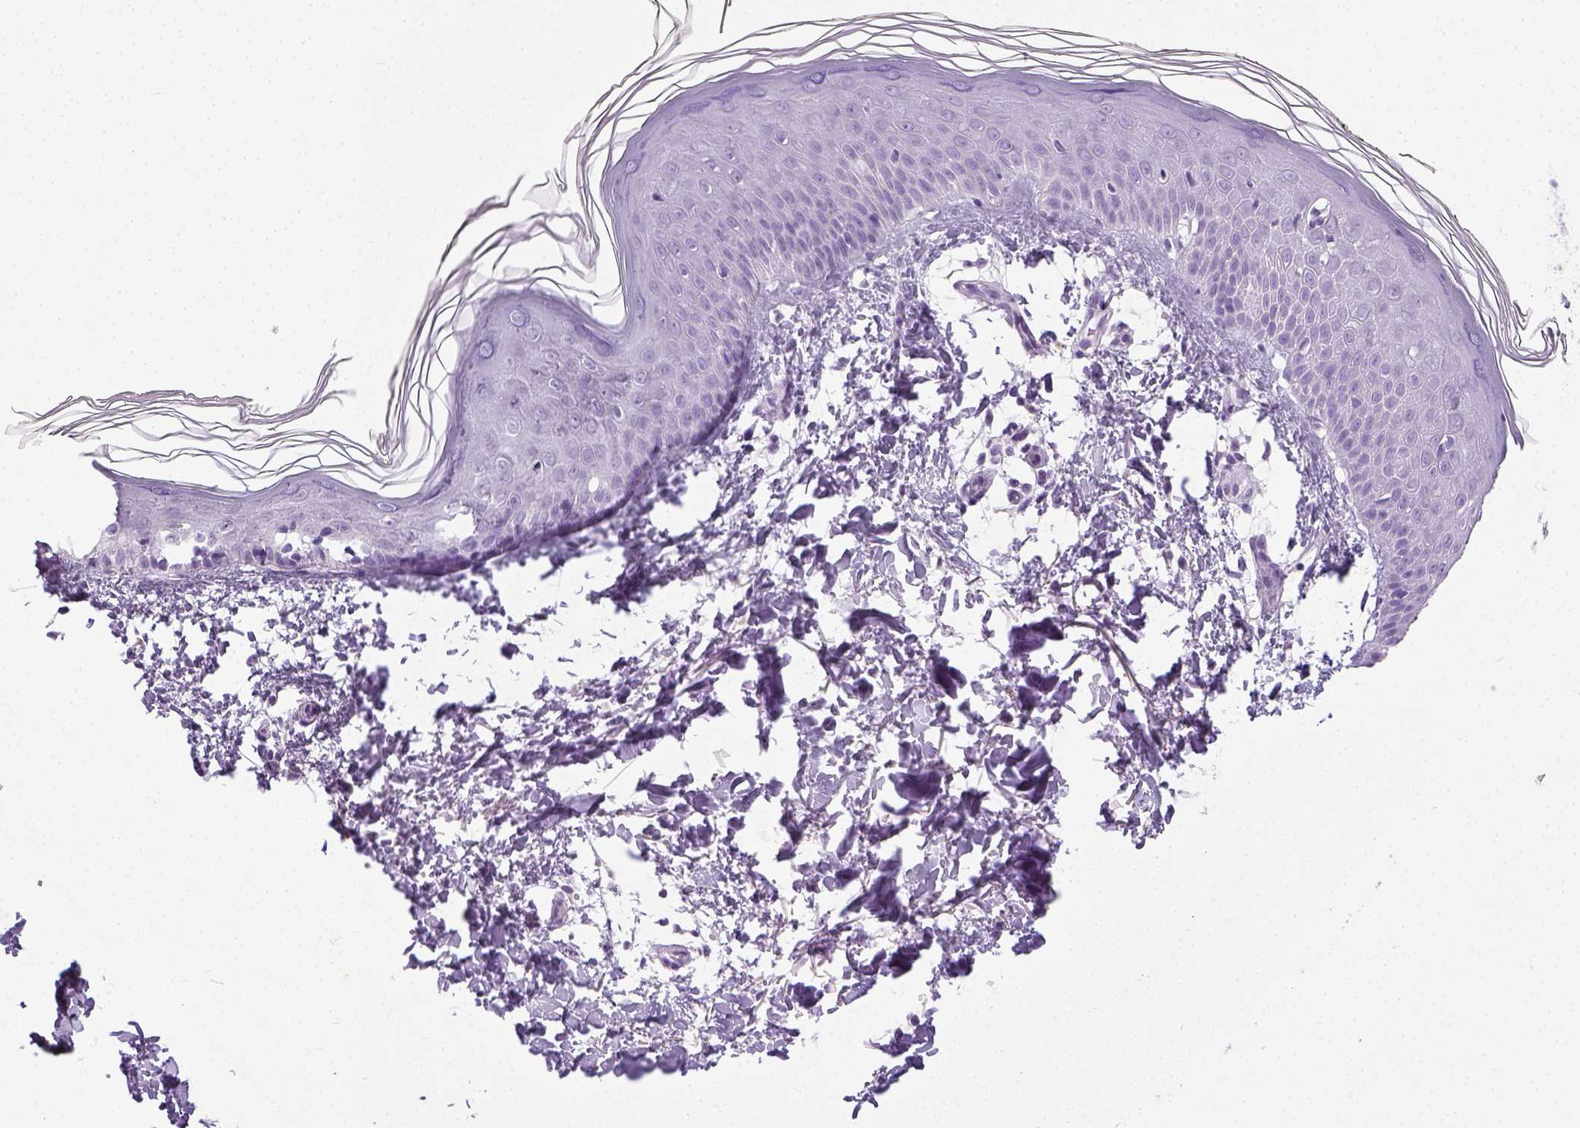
{"staining": {"intensity": "negative", "quantity": "none", "location": "none"}, "tissue": "skin", "cell_type": "Fibroblasts", "image_type": "normal", "snomed": [{"axis": "morphology", "description": "Normal tissue, NOS"}, {"axis": "topography", "description": "Skin"}], "caption": "An image of human skin is negative for staining in fibroblasts. (Brightfield microscopy of DAB (3,3'-diaminobenzidine) immunohistochemistry at high magnification).", "gene": "LGSN", "patient": {"sex": "female", "age": 62}}